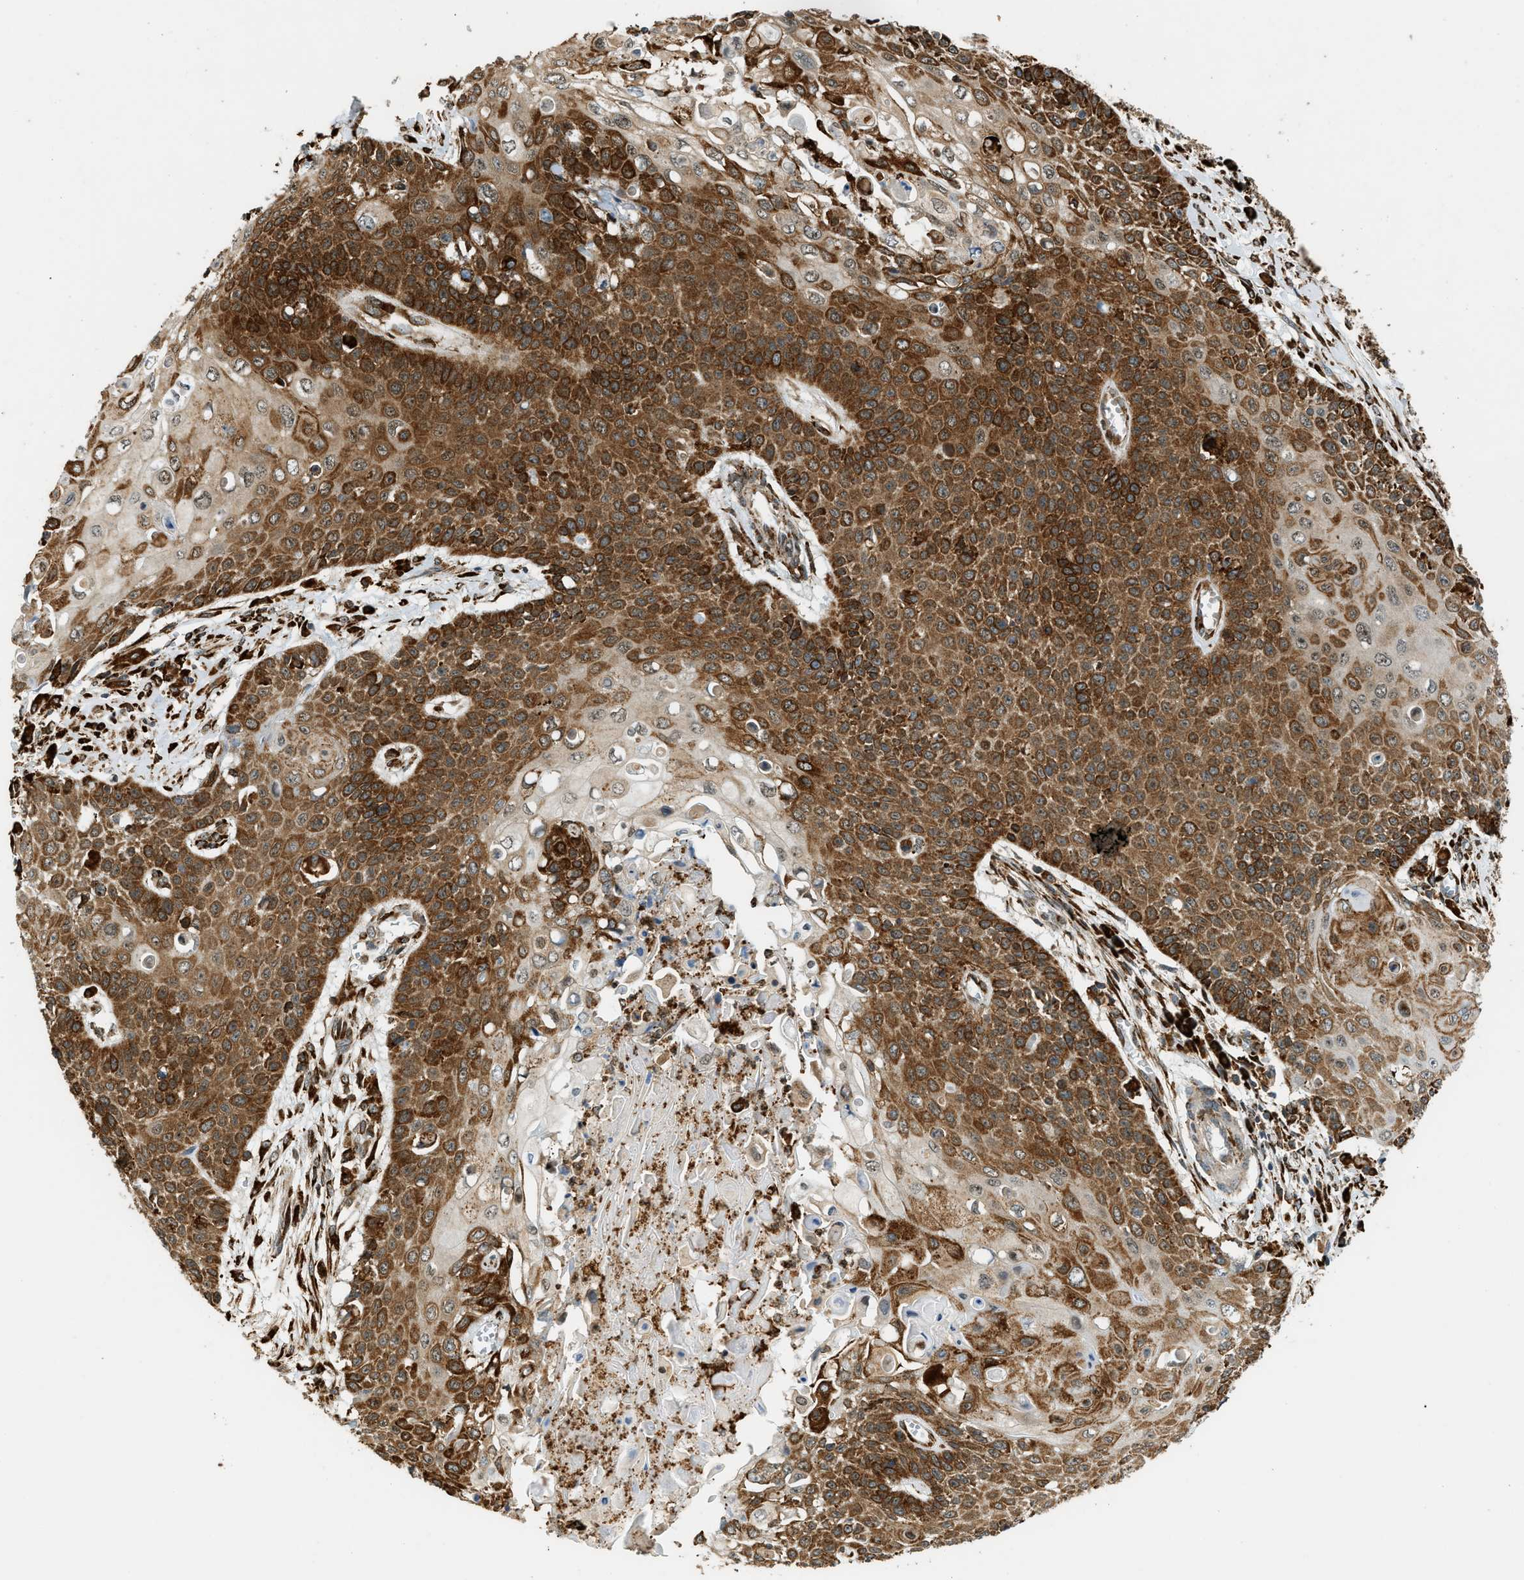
{"staining": {"intensity": "strong", "quantity": ">75%", "location": "cytoplasmic/membranous"}, "tissue": "cervical cancer", "cell_type": "Tumor cells", "image_type": "cancer", "snomed": [{"axis": "morphology", "description": "Squamous cell carcinoma, NOS"}, {"axis": "topography", "description": "Cervix"}], "caption": "A micrograph of squamous cell carcinoma (cervical) stained for a protein shows strong cytoplasmic/membranous brown staining in tumor cells.", "gene": "SEMA4D", "patient": {"sex": "female", "age": 39}}